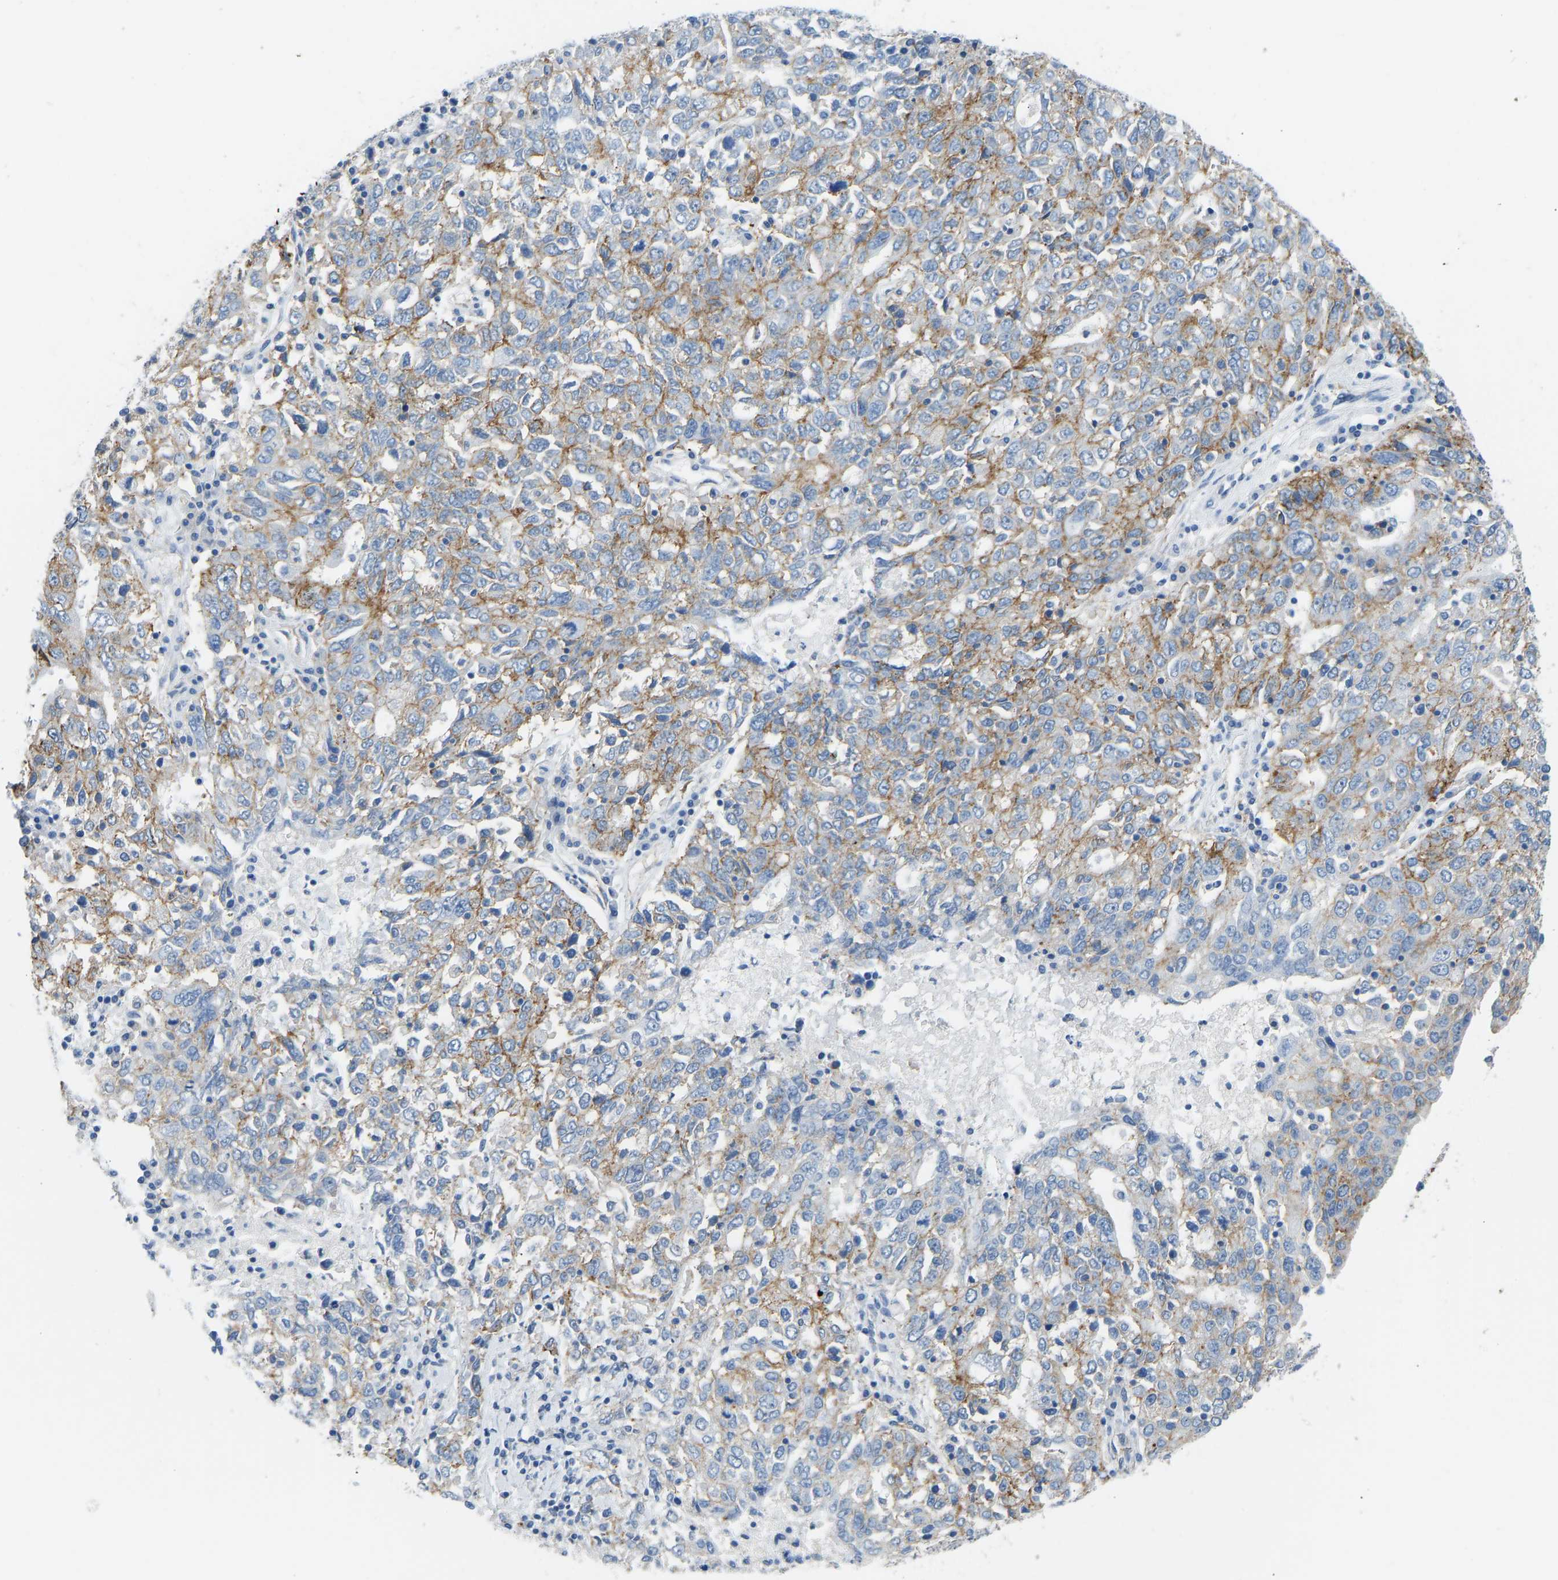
{"staining": {"intensity": "moderate", "quantity": ">75%", "location": "cytoplasmic/membranous"}, "tissue": "ovarian cancer", "cell_type": "Tumor cells", "image_type": "cancer", "snomed": [{"axis": "morphology", "description": "Carcinoma, endometroid"}, {"axis": "topography", "description": "Ovary"}], "caption": "DAB immunohistochemical staining of human ovarian cancer (endometroid carcinoma) shows moderate cytoplasmic/membranous protein staining in about >75% of tumor cells.", "gene": "ATP1A1", "patient": {"sex": "female", "age": 62}}